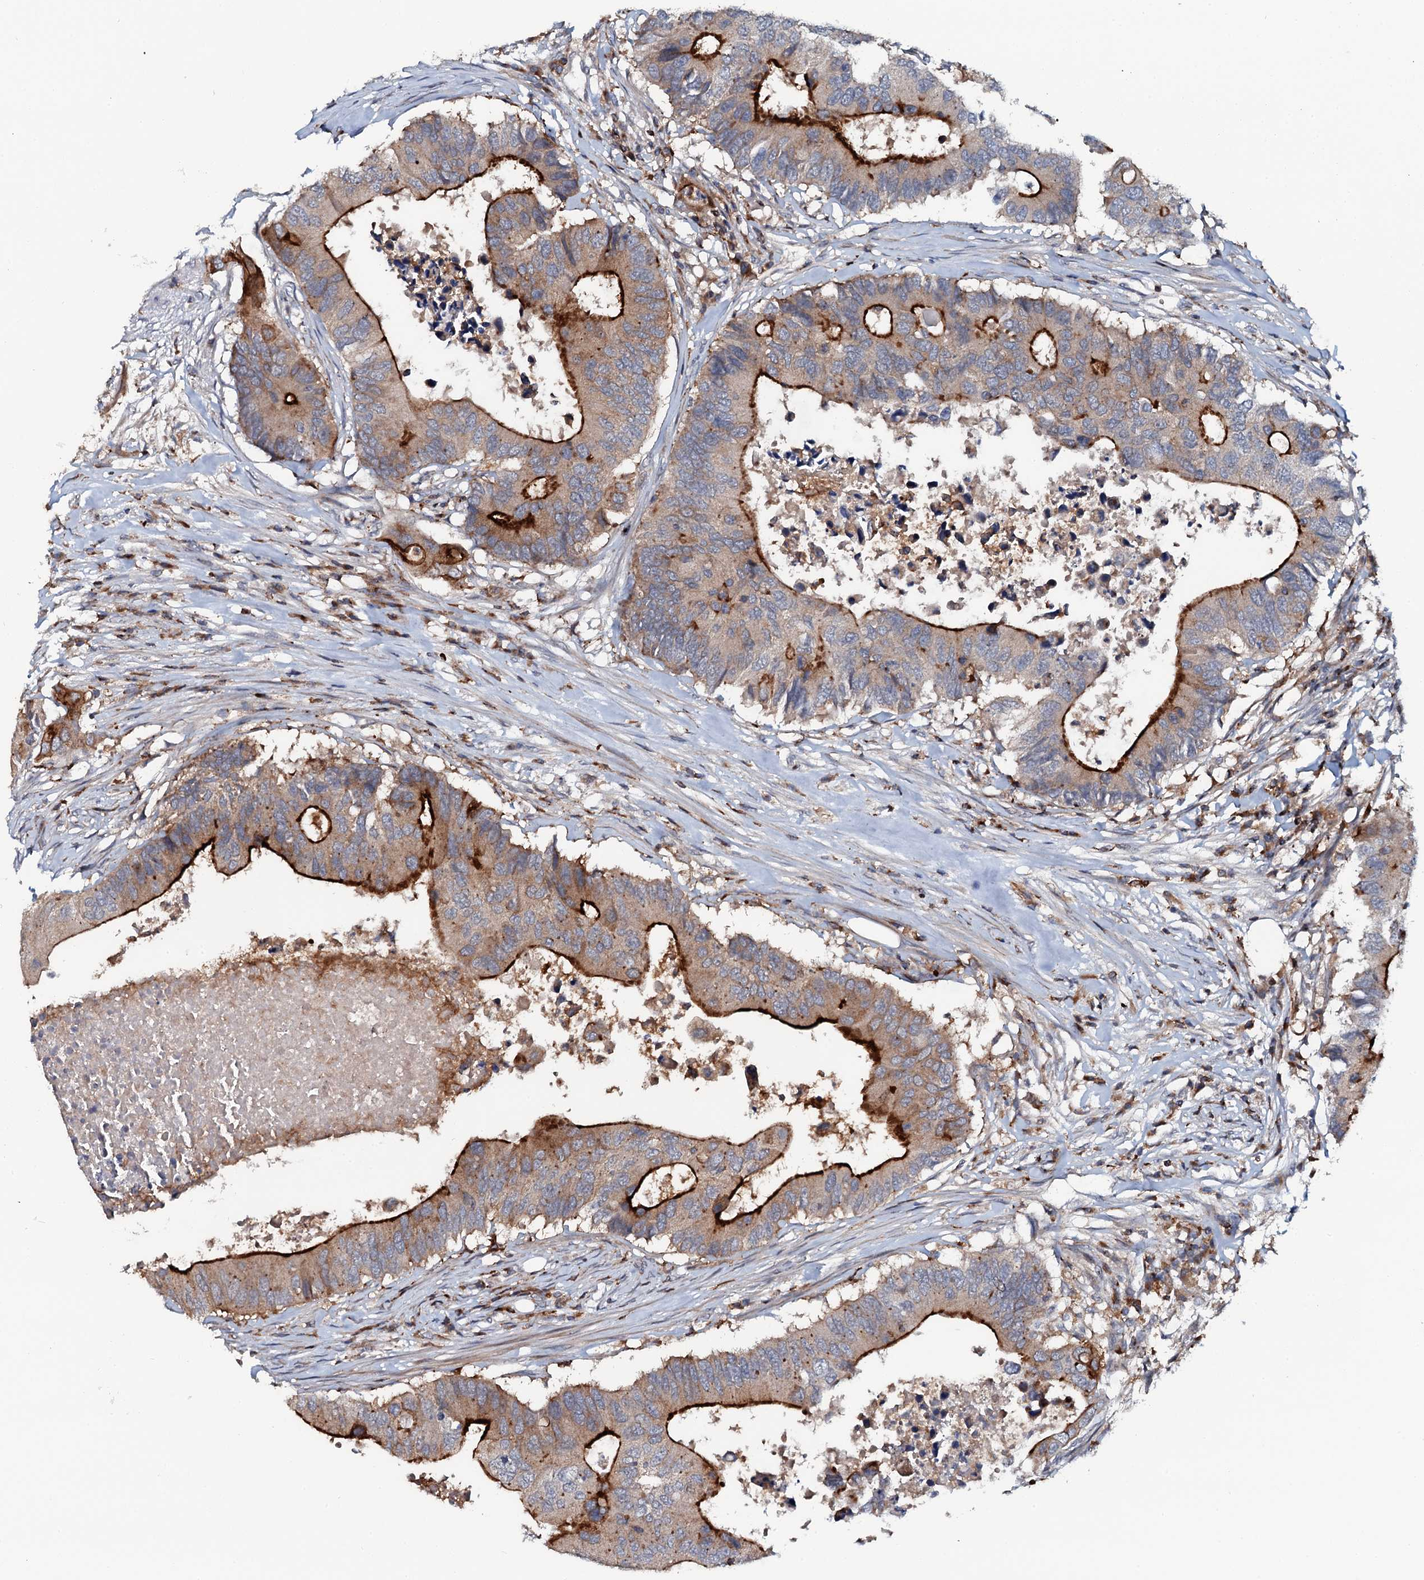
{"staining": {"intensity": "strong", "quantity": ">75%", "location": "cytoplasmic/membranous"}, "tissue": "colorectal cancer", "cell_type": "Tumor cells", "image_type": "cancer", "snomed": [{"axis": "morphology", "description": "Adenocarcinoma, NOS"}, {"axis": "topography", "description": "Colon"}], "caption": "About >75% of tumor cells in colorectal cancer reveal strong cytoplasmic/membranous protein positivity as visualized by brown immunohistochemical staining.", "gene": "VAMP8", "patient": {"sex": "male", "age": 71}}